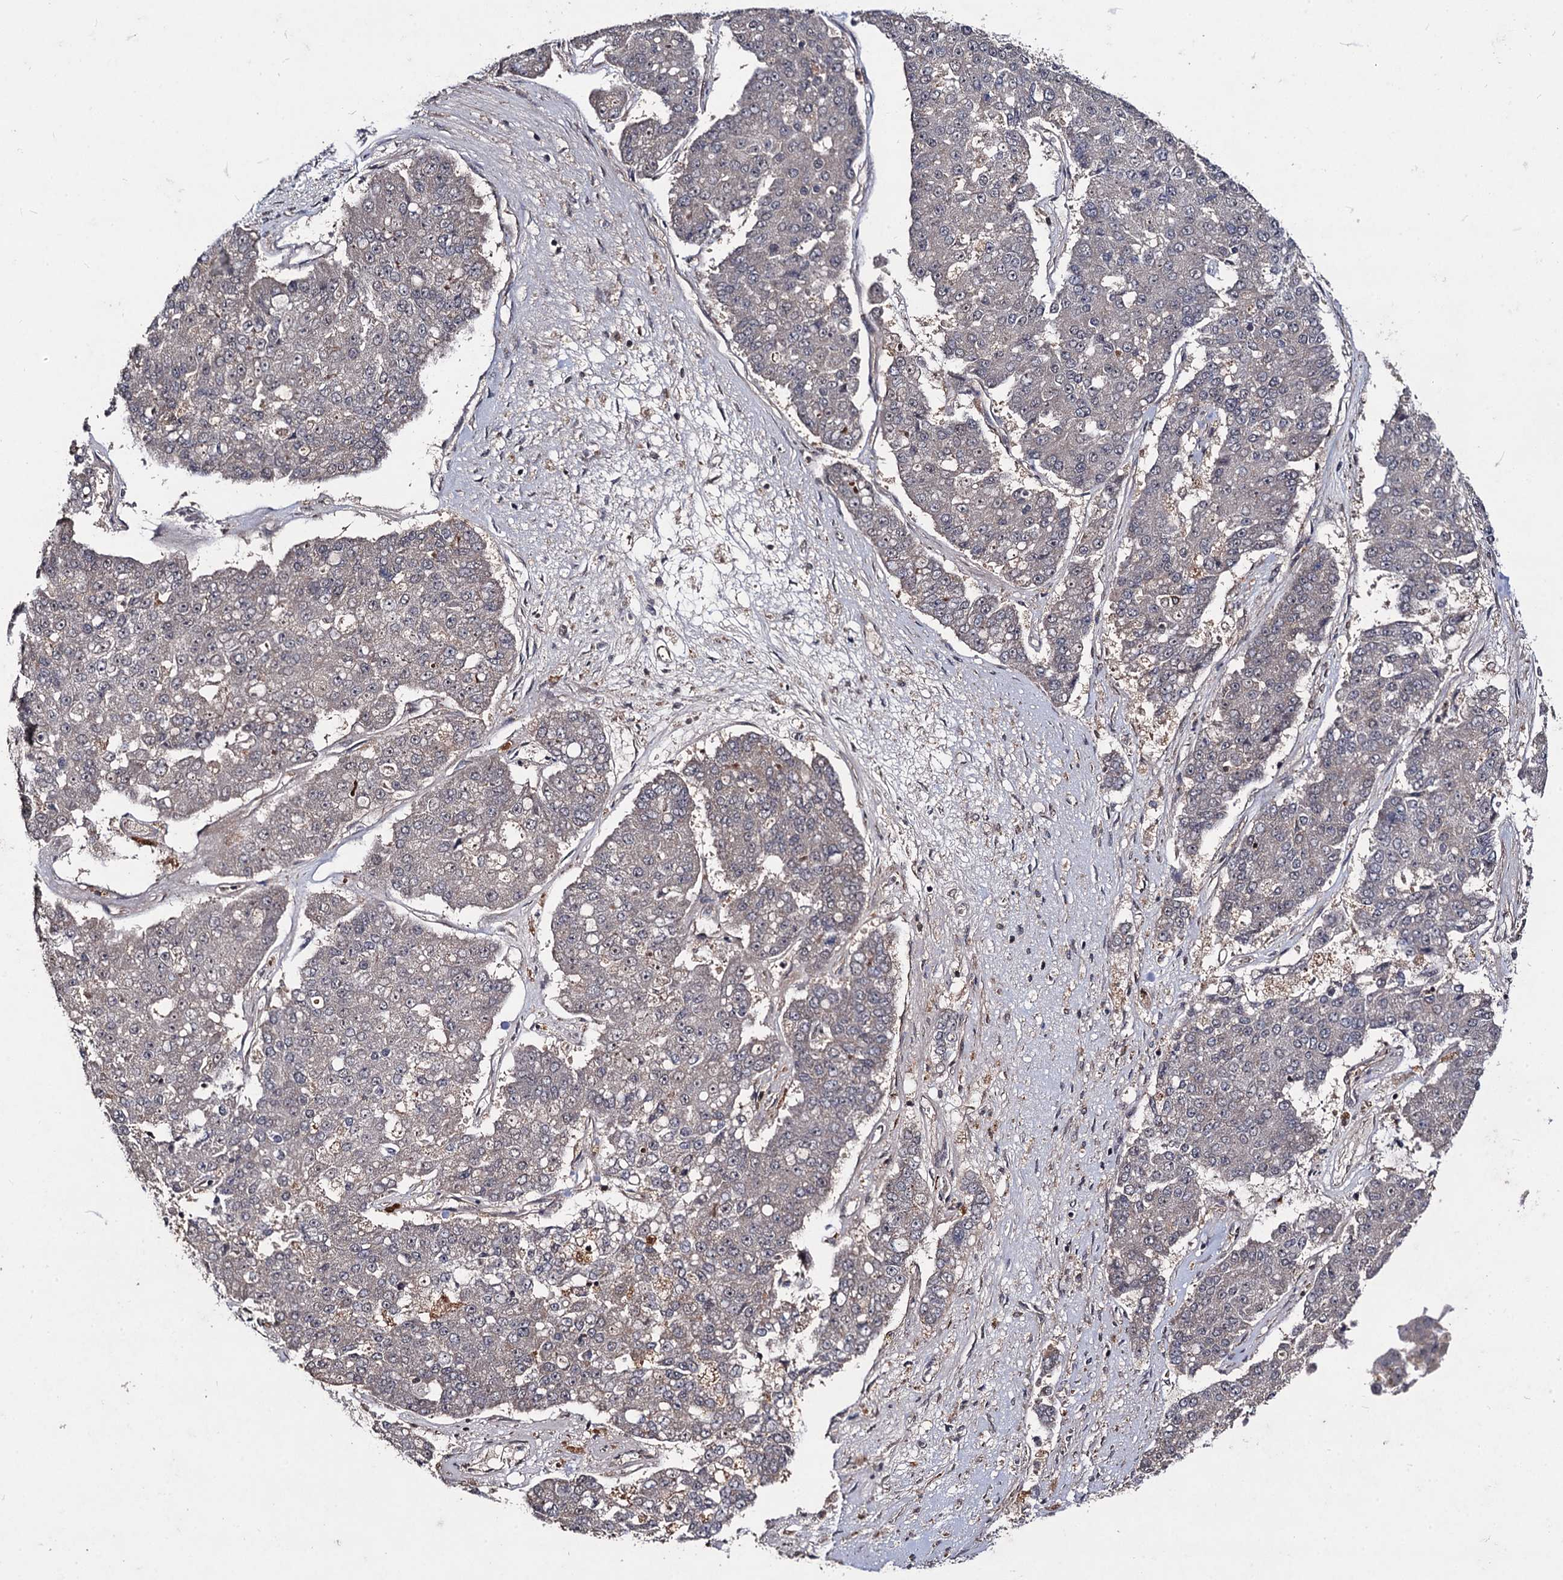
{"staining": {"intensity": "negative", "quantity": "none", "location": "none"}, "tissue": "pancreatic cancer", "cell_type": "Tumor cells", "image_type": "cancer", "snomed": [{"axis": "morphology", "description": "Adenocarcinoma, NOS"}, {"axis": "topography", "description": "Pancreas"}], "caption": "A high-resolution micrograph shows immunohistochemistry staining of adenocarcinoma (pancreatic), which reveals no significant staining in tumor cells.", "gene": "KXD1", "patient": {"sex": "male", "age": 50}}